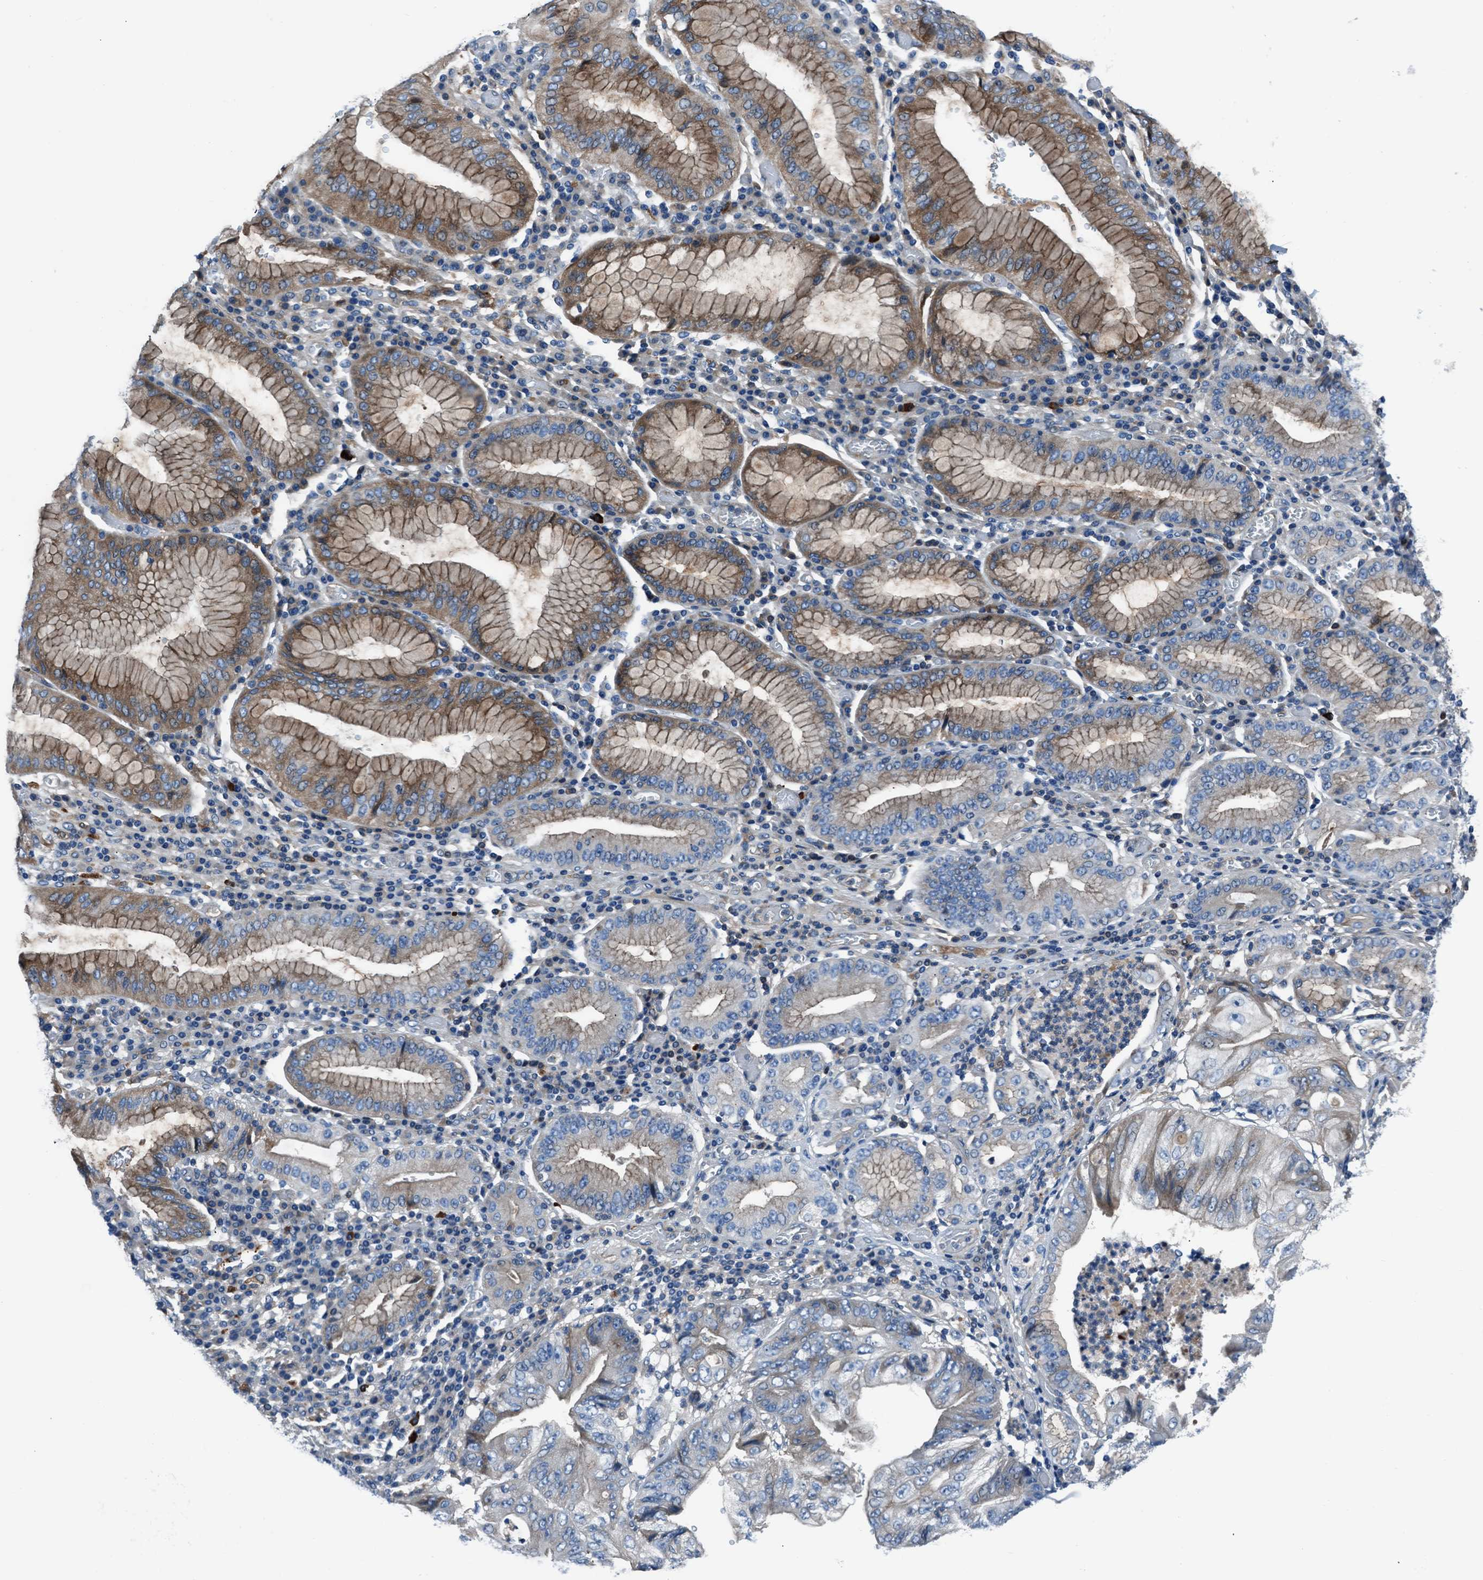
{"staining": {"intensity": "weak", "quantity": "25%-75%", "location": "cytoplasmic/membranous"}, "tissue": "stomach cancer", "cell_type": "Tumor cells", "image_type": "cancer", "snomed": [{"axis": "morphology", "description": "Adenocarcinoma, NOS"}, {"axis": "topography", "description": "Stomach"}], "caption": "About 25%-75% of tumor cells in human adenocarcinoma (stomach) show weak cytoplasmic/membranous protein positivity as visualized by brown immunohistochemical staining.", "gene": "SLC38A6", "patient": {"sex": "female", "age": 73}}